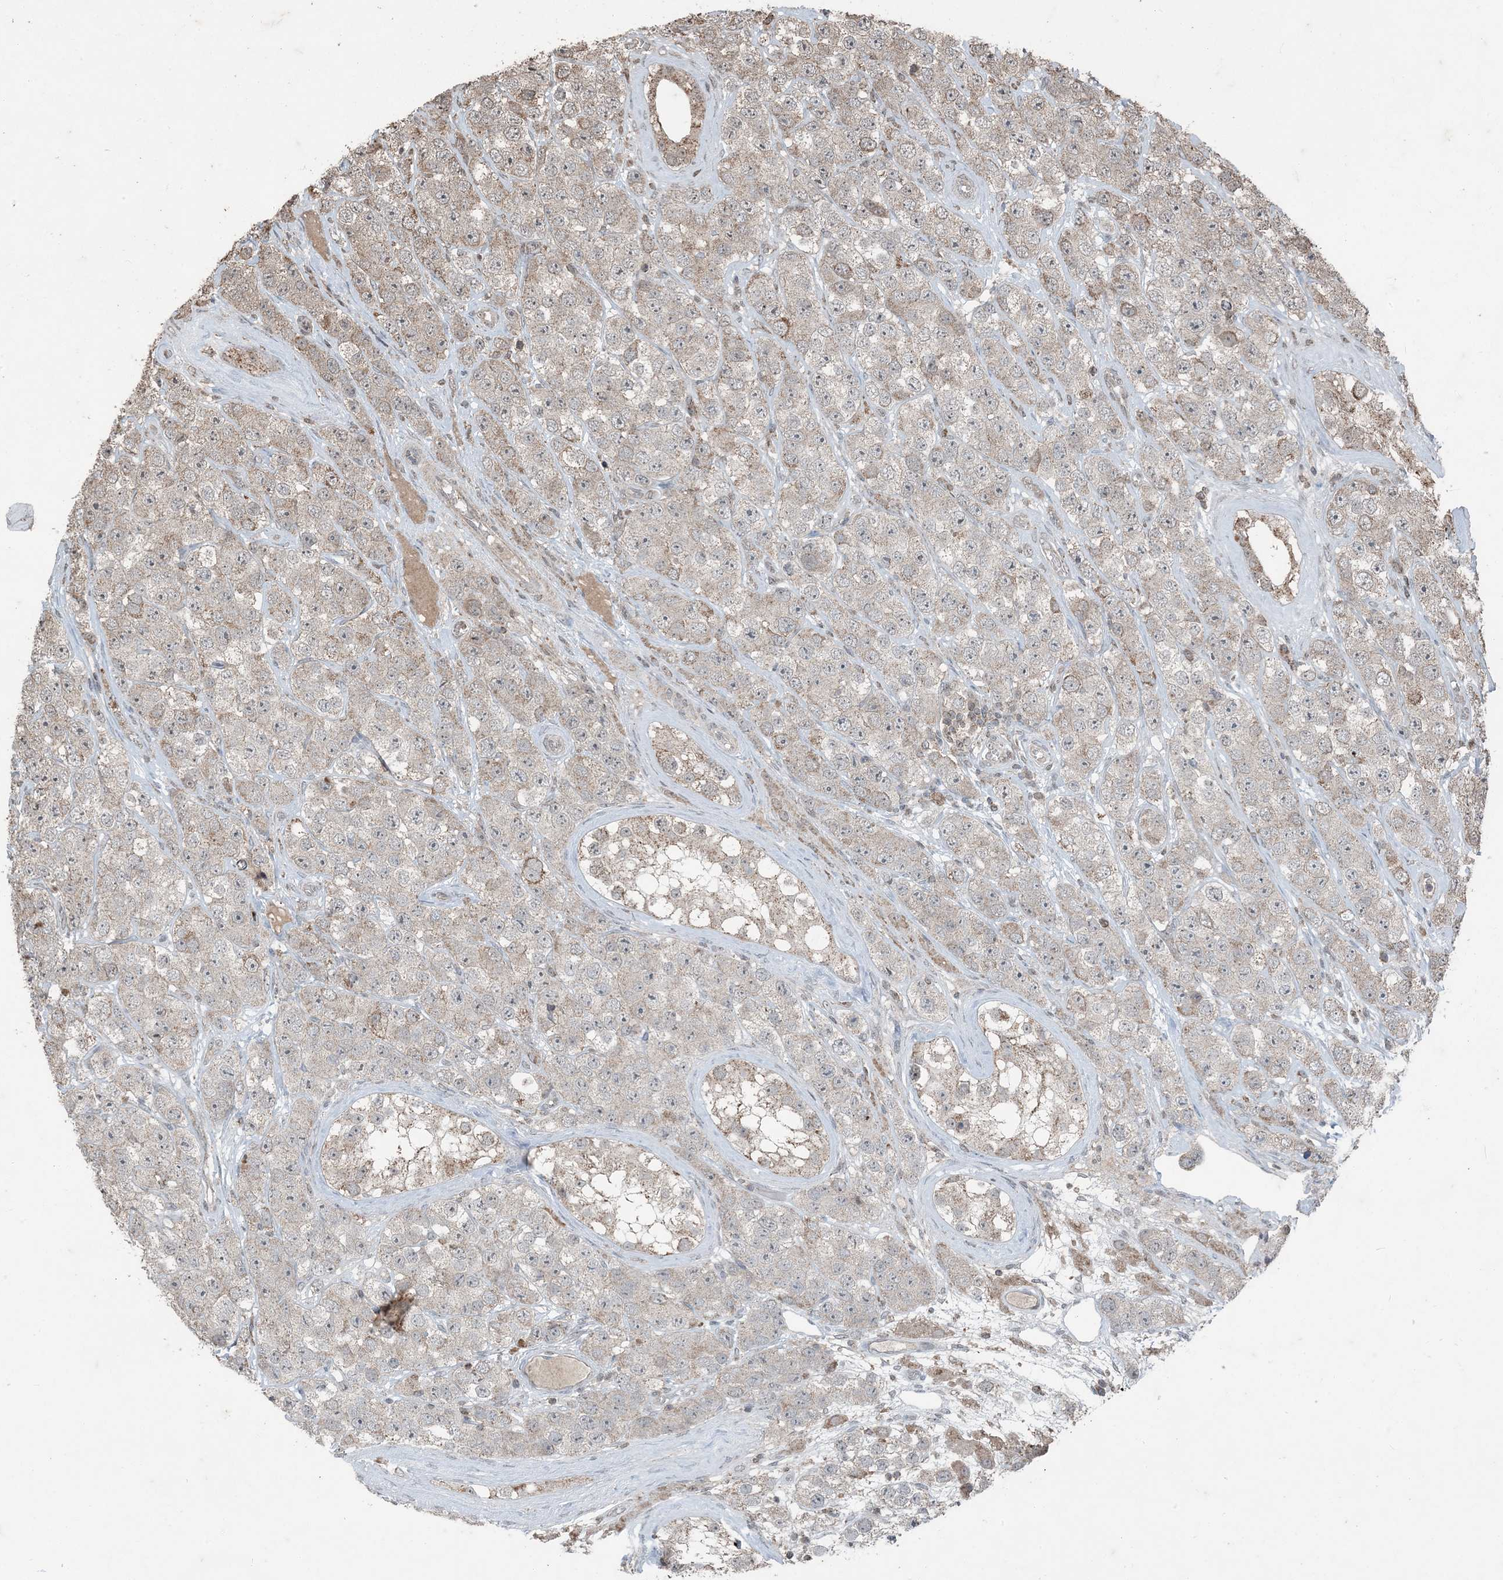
{"staining": {"intensity": "moderate", "quantity": "<25%", "location": "cytoplasmic/membranous"}, "tissue": "testis cancer", "cell_type": "Tumor cells", "image_type": "cancer", "snomed": [{"axis": "morphology", "description": "Seminoma, NOS"}, {"axis": "topography", "description": "Testis"}], "caption": "Protein staining shows moderate cytoplasmic/membranous positivity in approximately <25% of tumor cells in testis seminoma. (IHC, brightfield microscopy, high magnification).", "gene": "GNL1", "patient": {"sex": "male", "age": 28}}